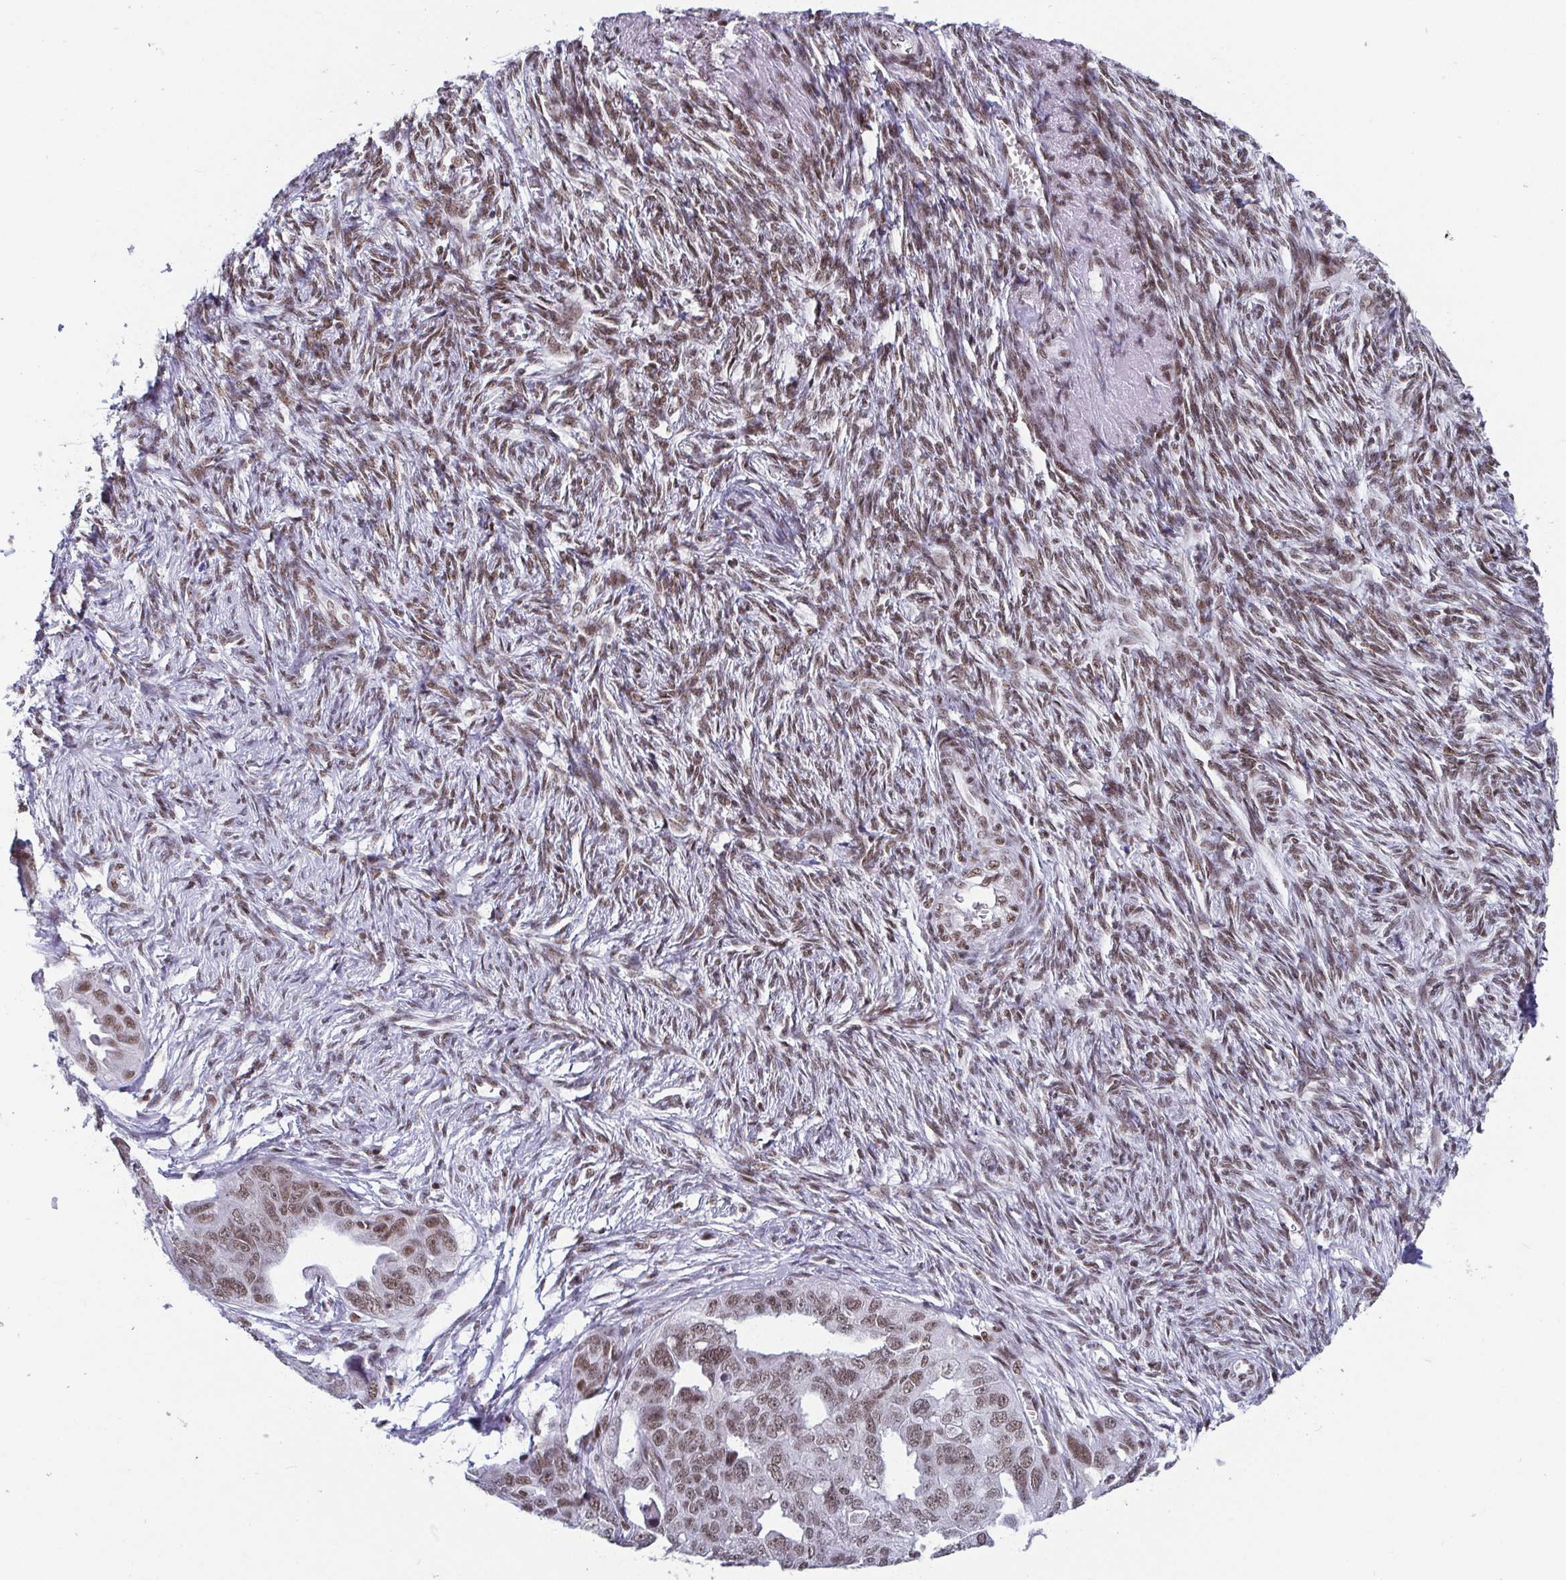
{"staining": {"intensity": "moderate", "quantity": ">75%", "location": "nuclear"}, "tissue": "ovarian cancer", "cell_type": "Tumor cells", "image_type": "cancer", "snomed": [{"axis": "morphology", "description": "Carcinoma, endometroid"}, {"axis": "topography", "description": "Ovary"}], "caption": "Immunohistochemical staining of ovarian cancer reveals moderate nuclear protein staining in about >75% of tumor cells.", "gene": "CTCF", "patient": {"sex": "female", "age": 70}}